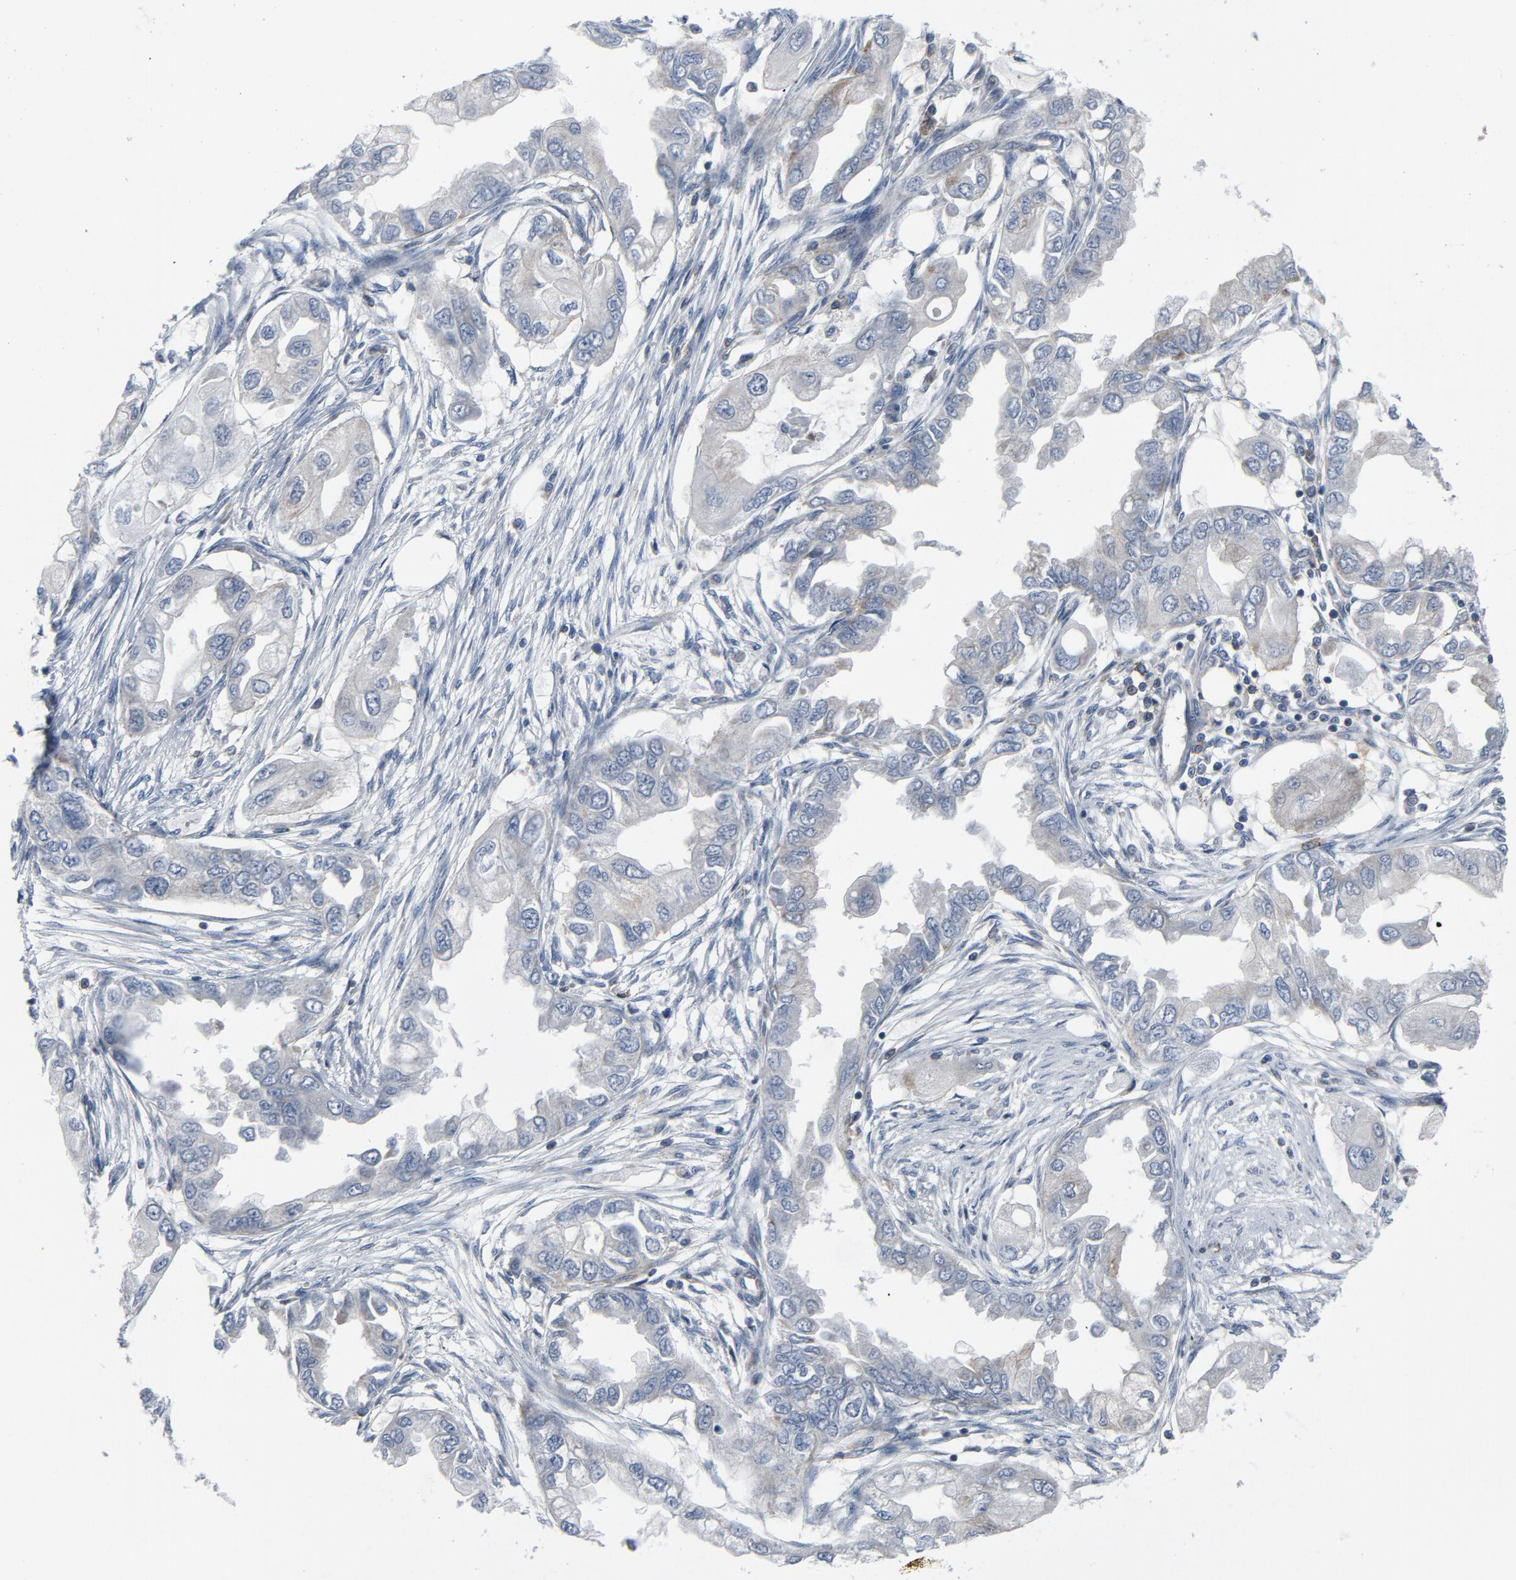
{"staining": {"intensity": "negative", "quantity": "none", "location": "none"}, "tissue": "endometrial cancer", "cell_type": "Tumor cells", "image_type": "cancer", "snomed": [{"axis": "morphology", "description": "Adenocarcinoma, NOS"}, {"axis": "topography", "description": "Endometrium"}], "caption": "DAB immunohistochemical staining of human endometrial cancer (adenocarcinoma) demonstrates no significant positivity in tumor cells.", "gene": "GPX2", "patient": {"sex": "female", "age": 67}}